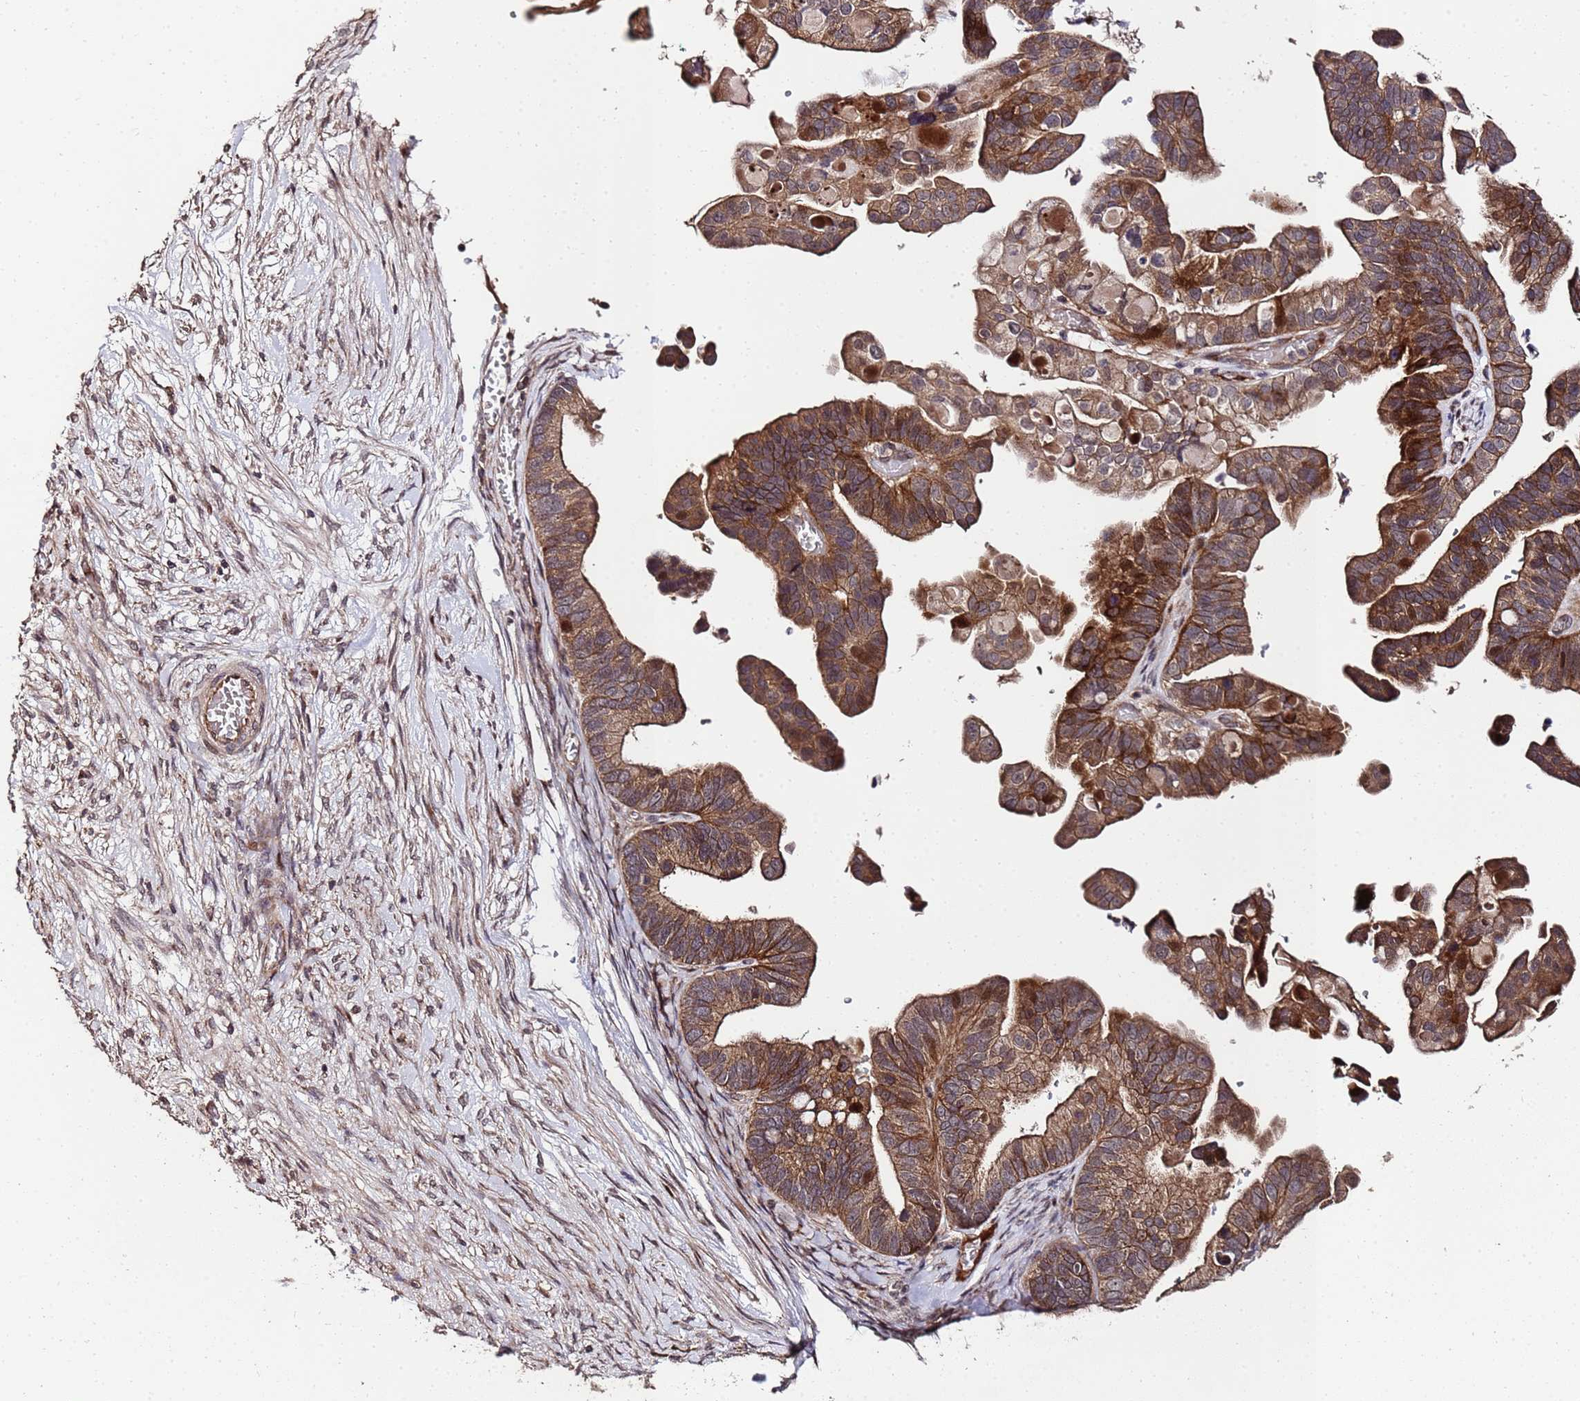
{"staining": {"intensity": "moderate", "quantity": ">75%", "location": "cytoplasmic/membranous"}, "tissue": "ovarian cancer", "cell_type": "Tumor cells", "image_type": "cancer", "snomed": [{"axis": "morphology", "description": "Cystadenocarcinoma, serous, NOS"}, {"axis": "topography", "description": "Ovary"}], "caption": "An immunohistochemistry (IHC) photomicrograph of neoplastic tissue is shown. Protein staining in brown highlights moderate cytoplasmic/membranous positivity in ovarian cancer (serous cystadenocarcinoma) within tumor cells. (DAB (3,3'-diaminobenzidine) IHC, brown staining for protein, blue staining for nuclei).", "gene": "PRODH", "patient": {"sex": "female", "age": 56}}